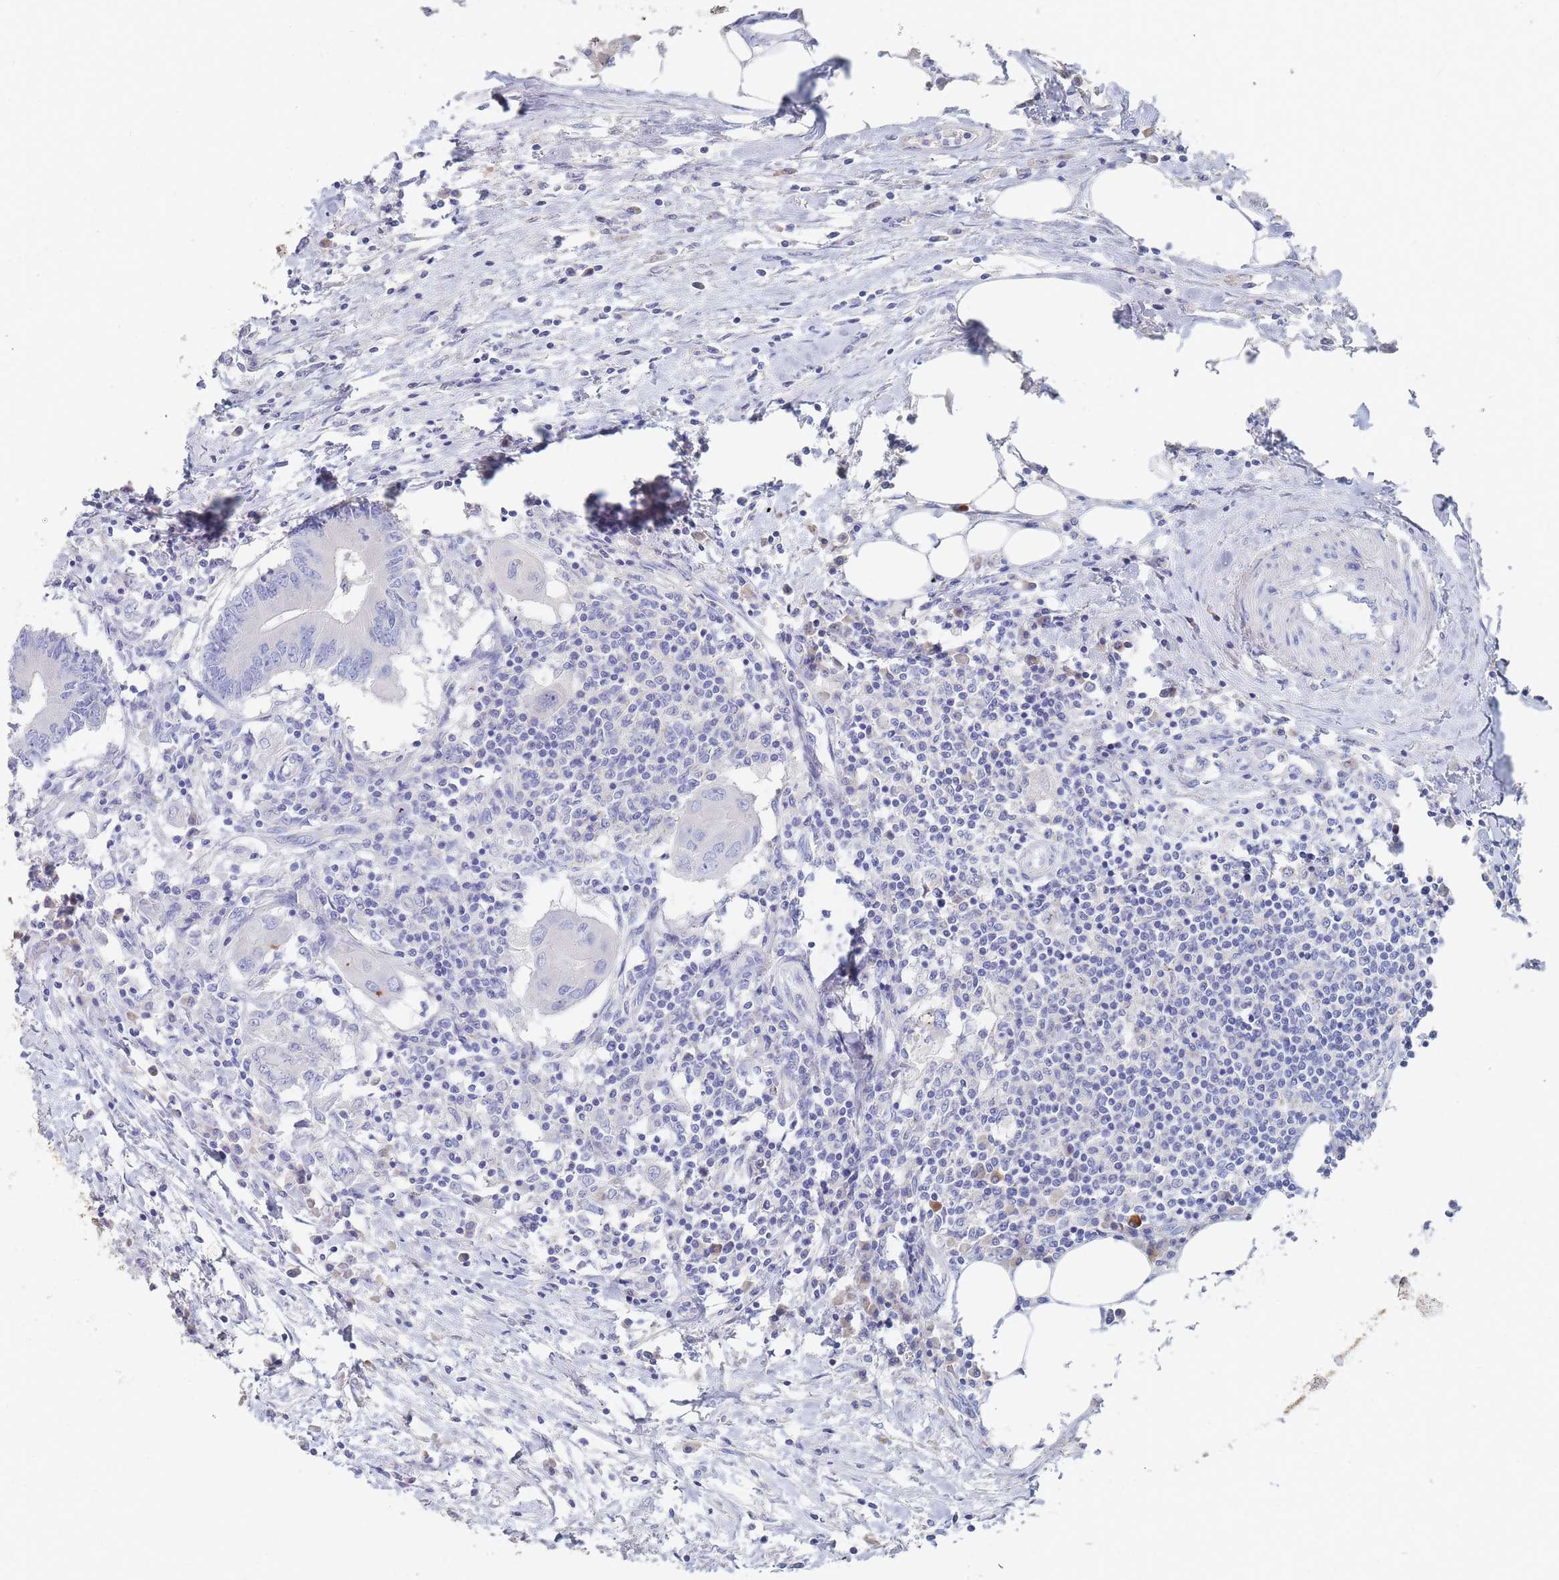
{"staining": {"intensity": "negative", "quantity": "none", "location": "none"}, "tissue": "colorectal cancer", "cell_type": "Tumor cells", "image_type": "cancer", "snomed": [{"axis": "morphology", "description": "Adenocarcinoma, NOS"}, {"axis": "topography", "description": "Colon"}], "caption": "An immunohistochemistry (IHC) photomicrograph of colorectal cancer (adenocarcinoma) is shown. There is no staining in tumor cells of colorectal cancer (adenocarcinoma). The staining is performed using DAB brown chromogen with nuclei counter-stained in using hematoxylin.", "gene": "SLC25A35", "patient": {"sex": "male", "age": 71}}